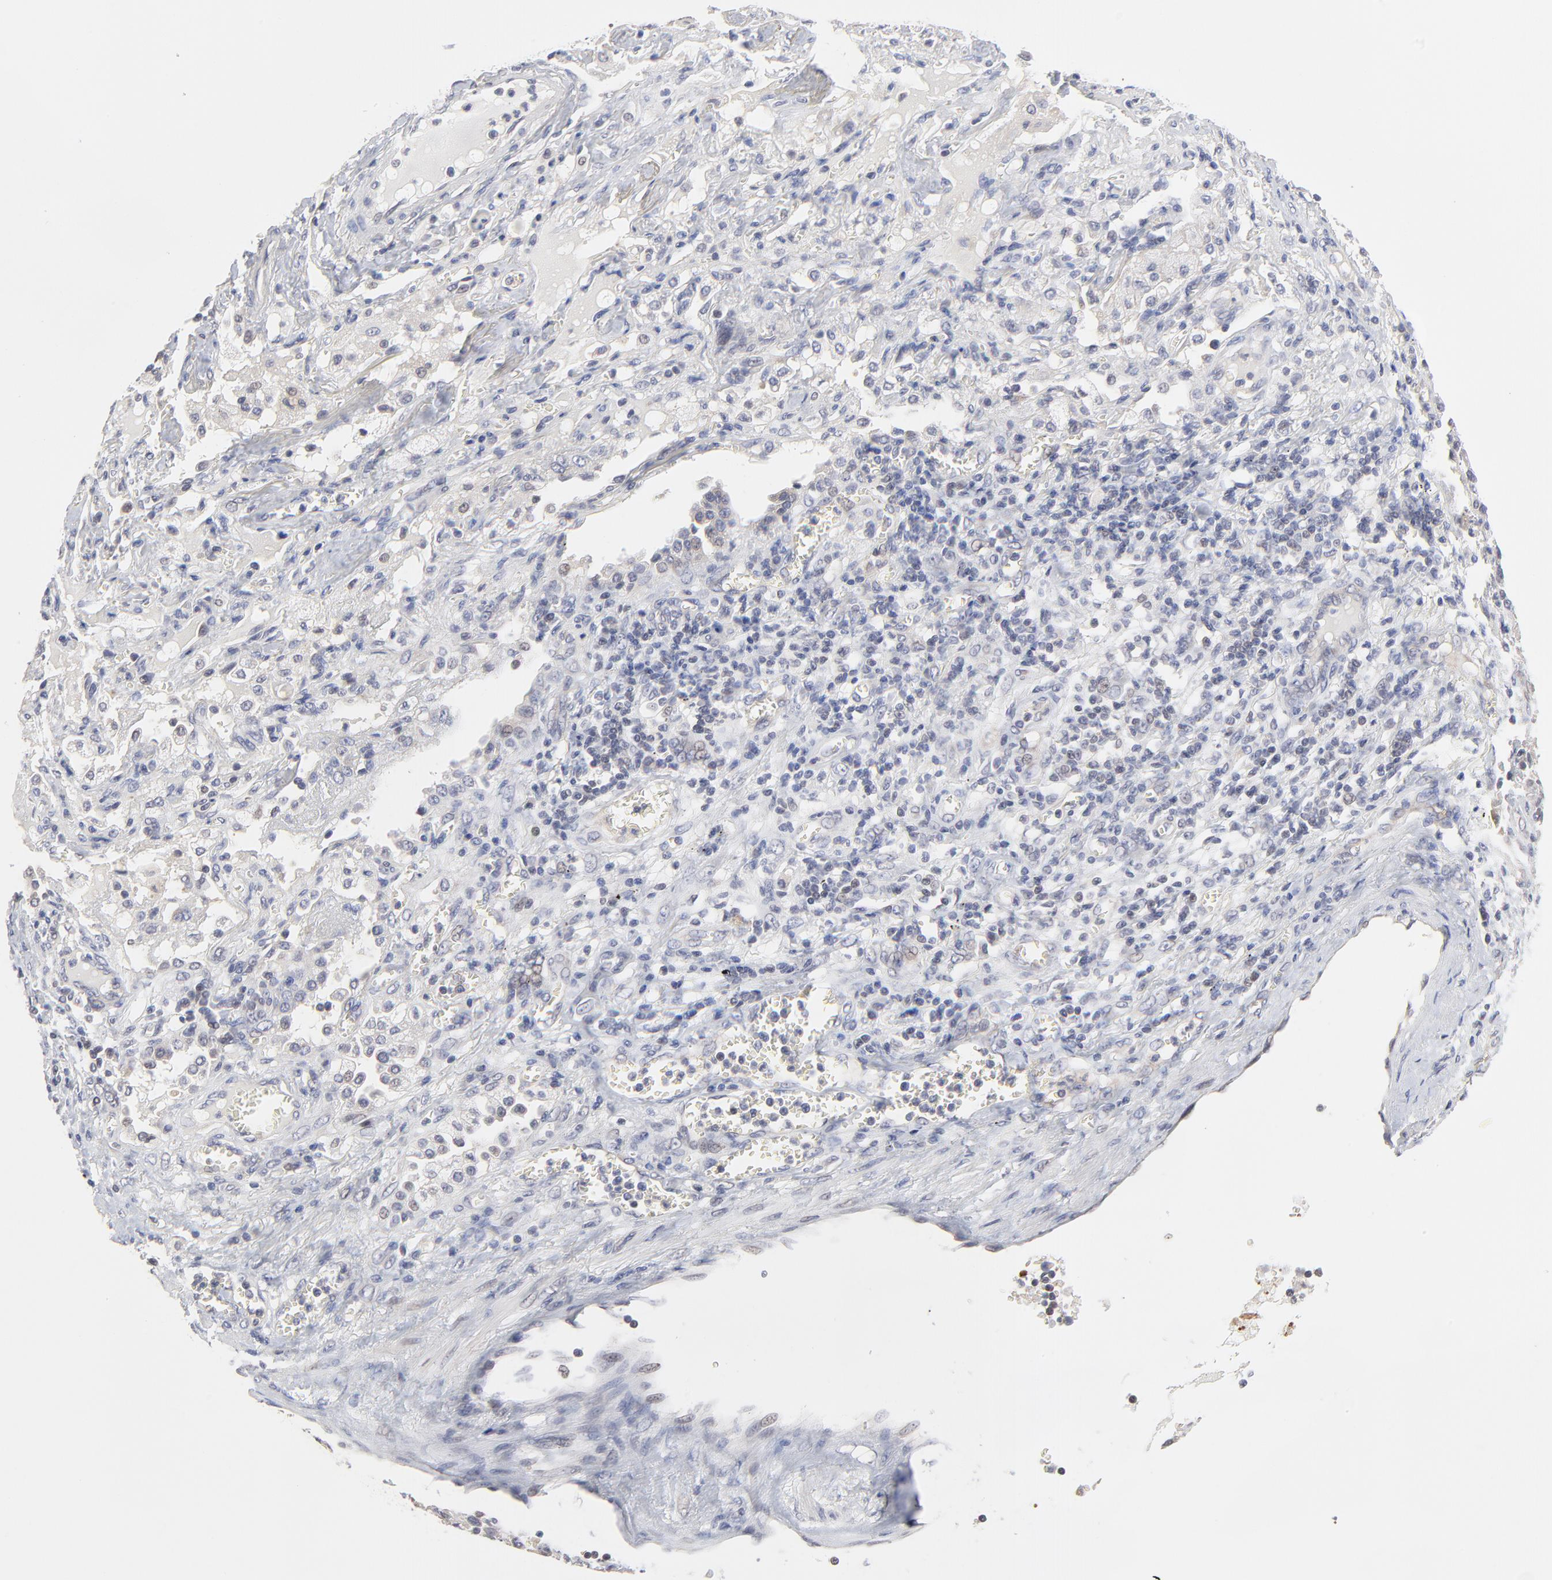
{"staining": {"intensity": "weak", "quantity": "<25%", "location": "cytoplasmic/membranous"}, "tissue": "lung cancer", "cell_type": "Tumor cells", "image_type": "cancer", "snomed": [{"axis": "morphology", "description": "Squamous cell carcinoma, NOS"}, {"axis": "topography", "description": "Lung"}], "caption": "Lung cancer (squamous cell carcinoma) was stained to show a protein in brown. There is no significant expression in tumor cells.", "gene": "ZNF157", "patient": {"sex": "female", "age": 76}}